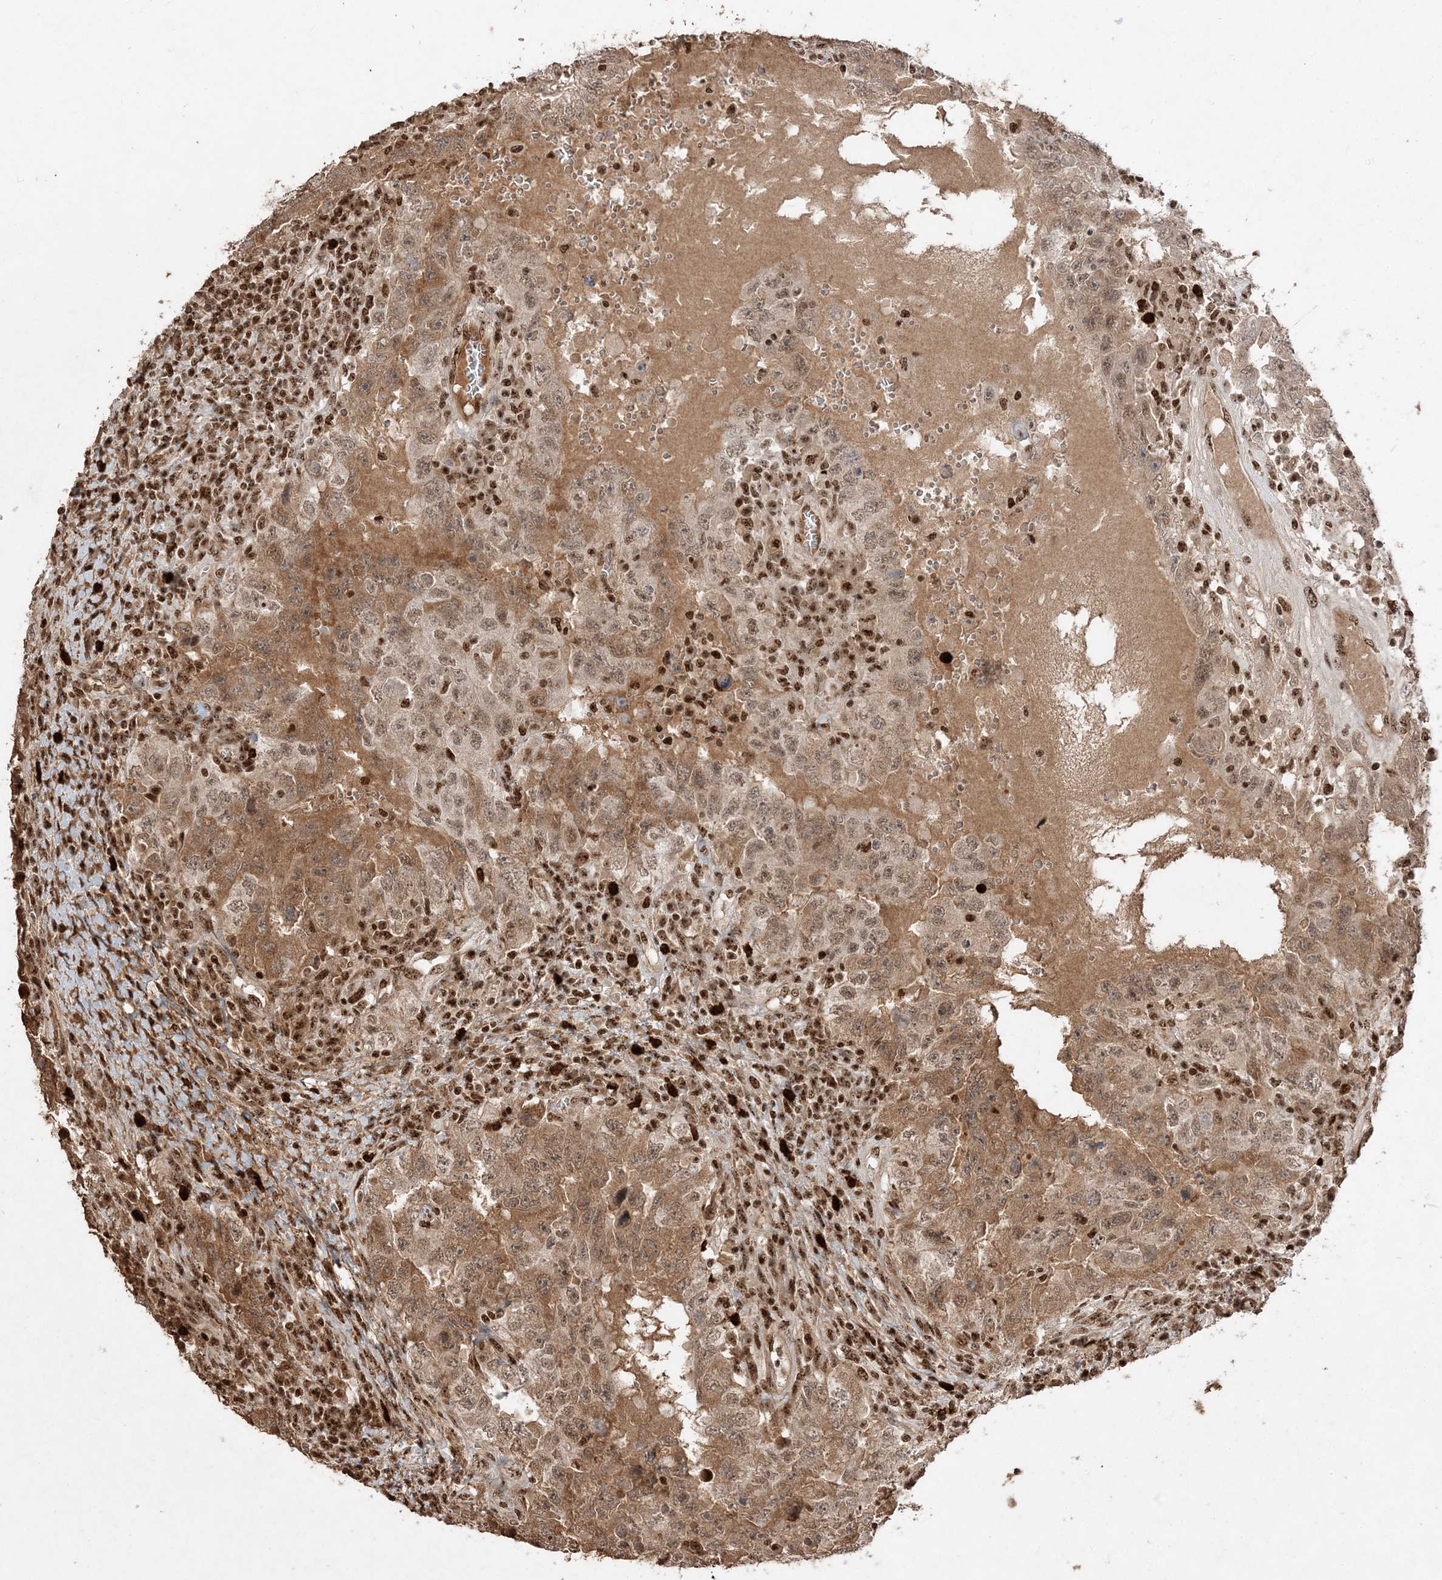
{"staining": {"intensity": "moderate", "quantity": ">75%", "location": "cytoplasmic/membranous,nuclear"}, "tissue": "testis cancer", "cell_type": "Tumor cells", "image_type": "cancer", "snomed": [{"axis": "morphology", "description": "Carcinoma, Embryonal, NOS"}, {"axis": "topography", "description": "Testis"}], "caption": "Human testis cancer (embryonal carcinoma) stained with a protein marker shows moderate staining in tumor cells.", "gene": "RBM17", "patient": {"sex": "male", "age": 26}}